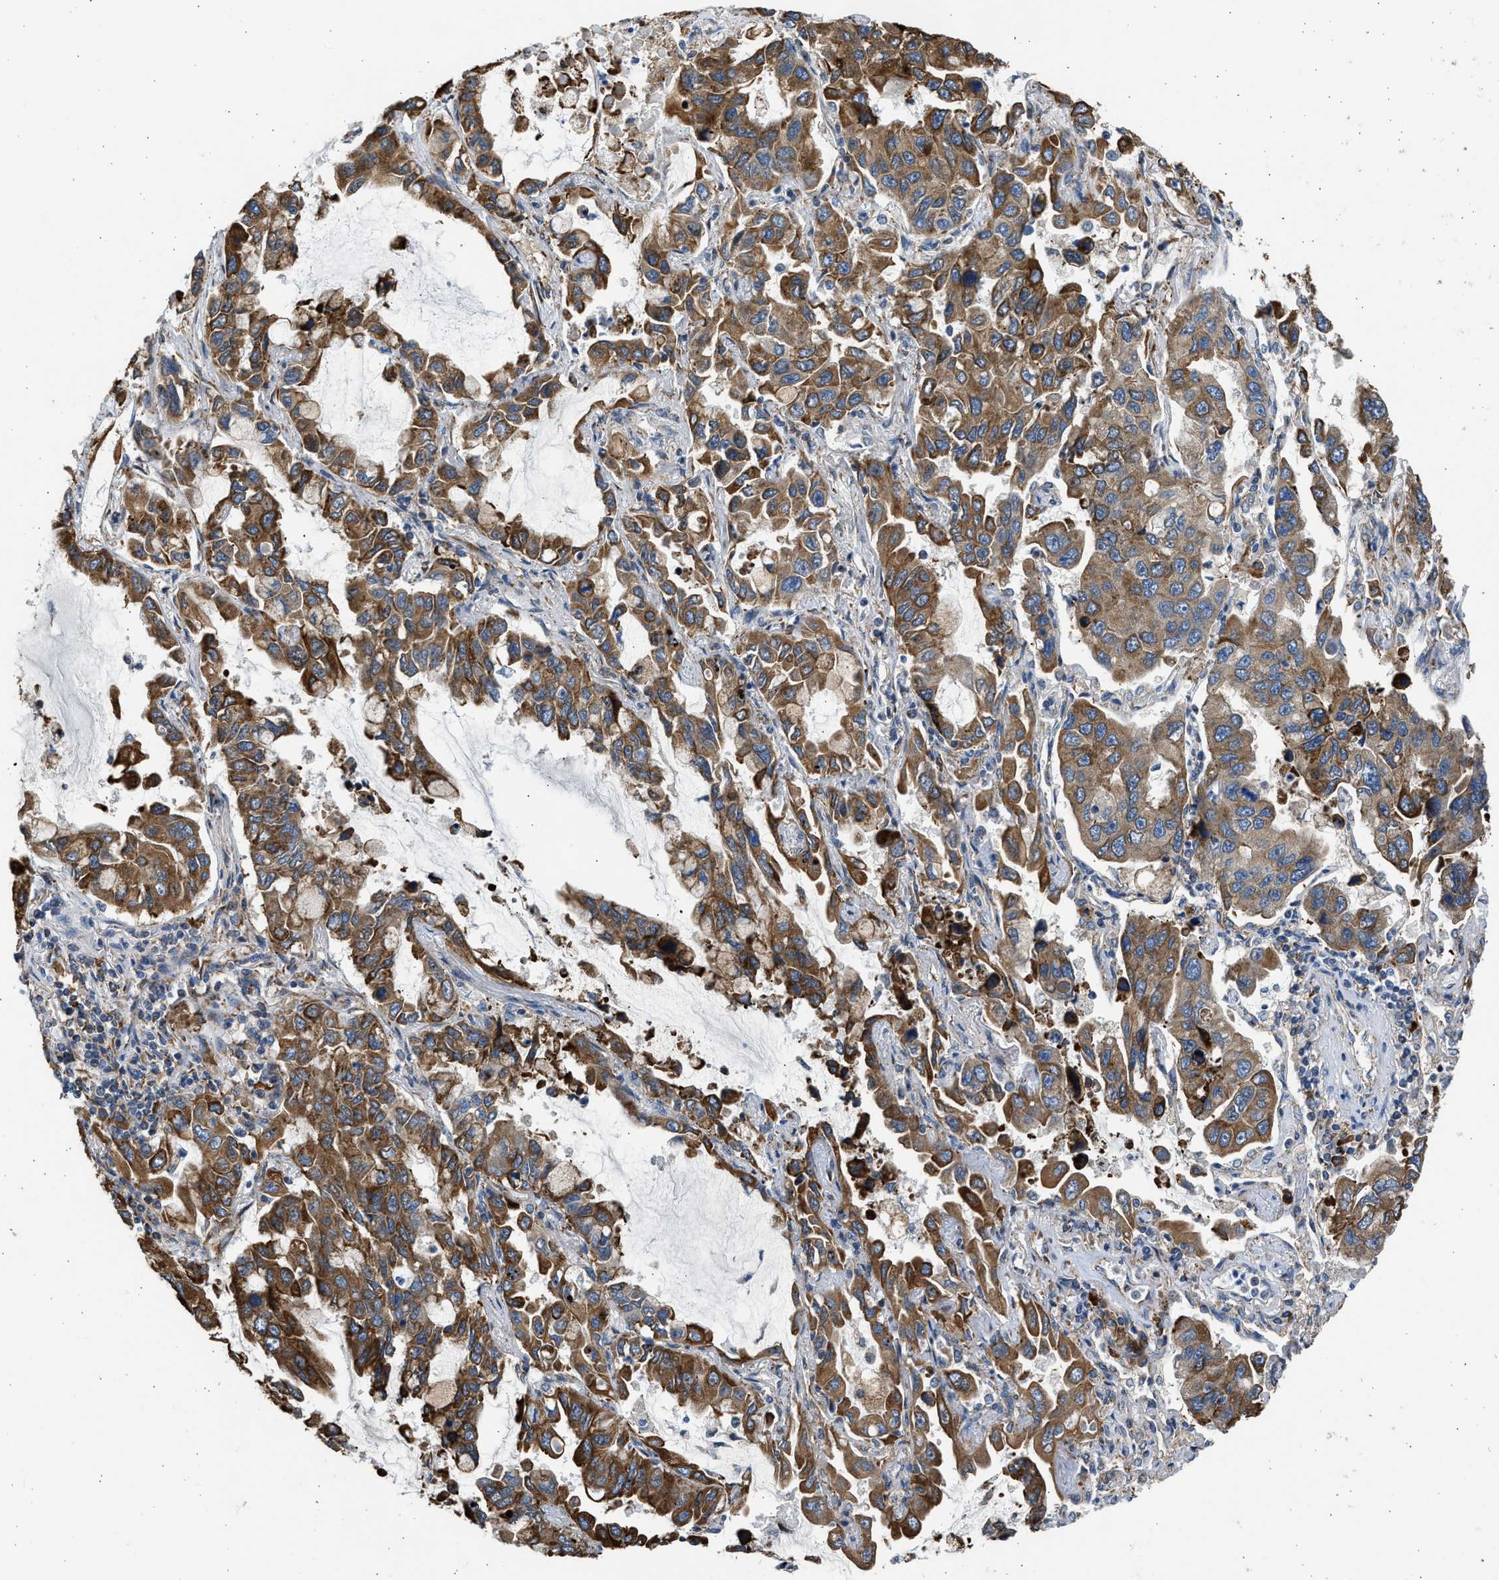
{"staining": {"intensity": "strong", "quantity": ">75%", "location": "cytoplasmic/membranous"}, "tissue": "lung cancer", "cell_type": "Tumor cells", "image_type": "cancer", "snomed": [{"axis": "morphology", "description": "Adenocarcinoma, NOS"}, {"axis": "topography", "description": "Lung"}], "caption": "Immunohistochemistry (IHC) histopathology image of human lung adenocarcinoma stained for a protein (brown), which exhibits high levels of strong cytoplasmic/membranous expression in about >75% of tumor cells.", "gene": "PLD2", "patient": {"sex": "male", "age": 64}}